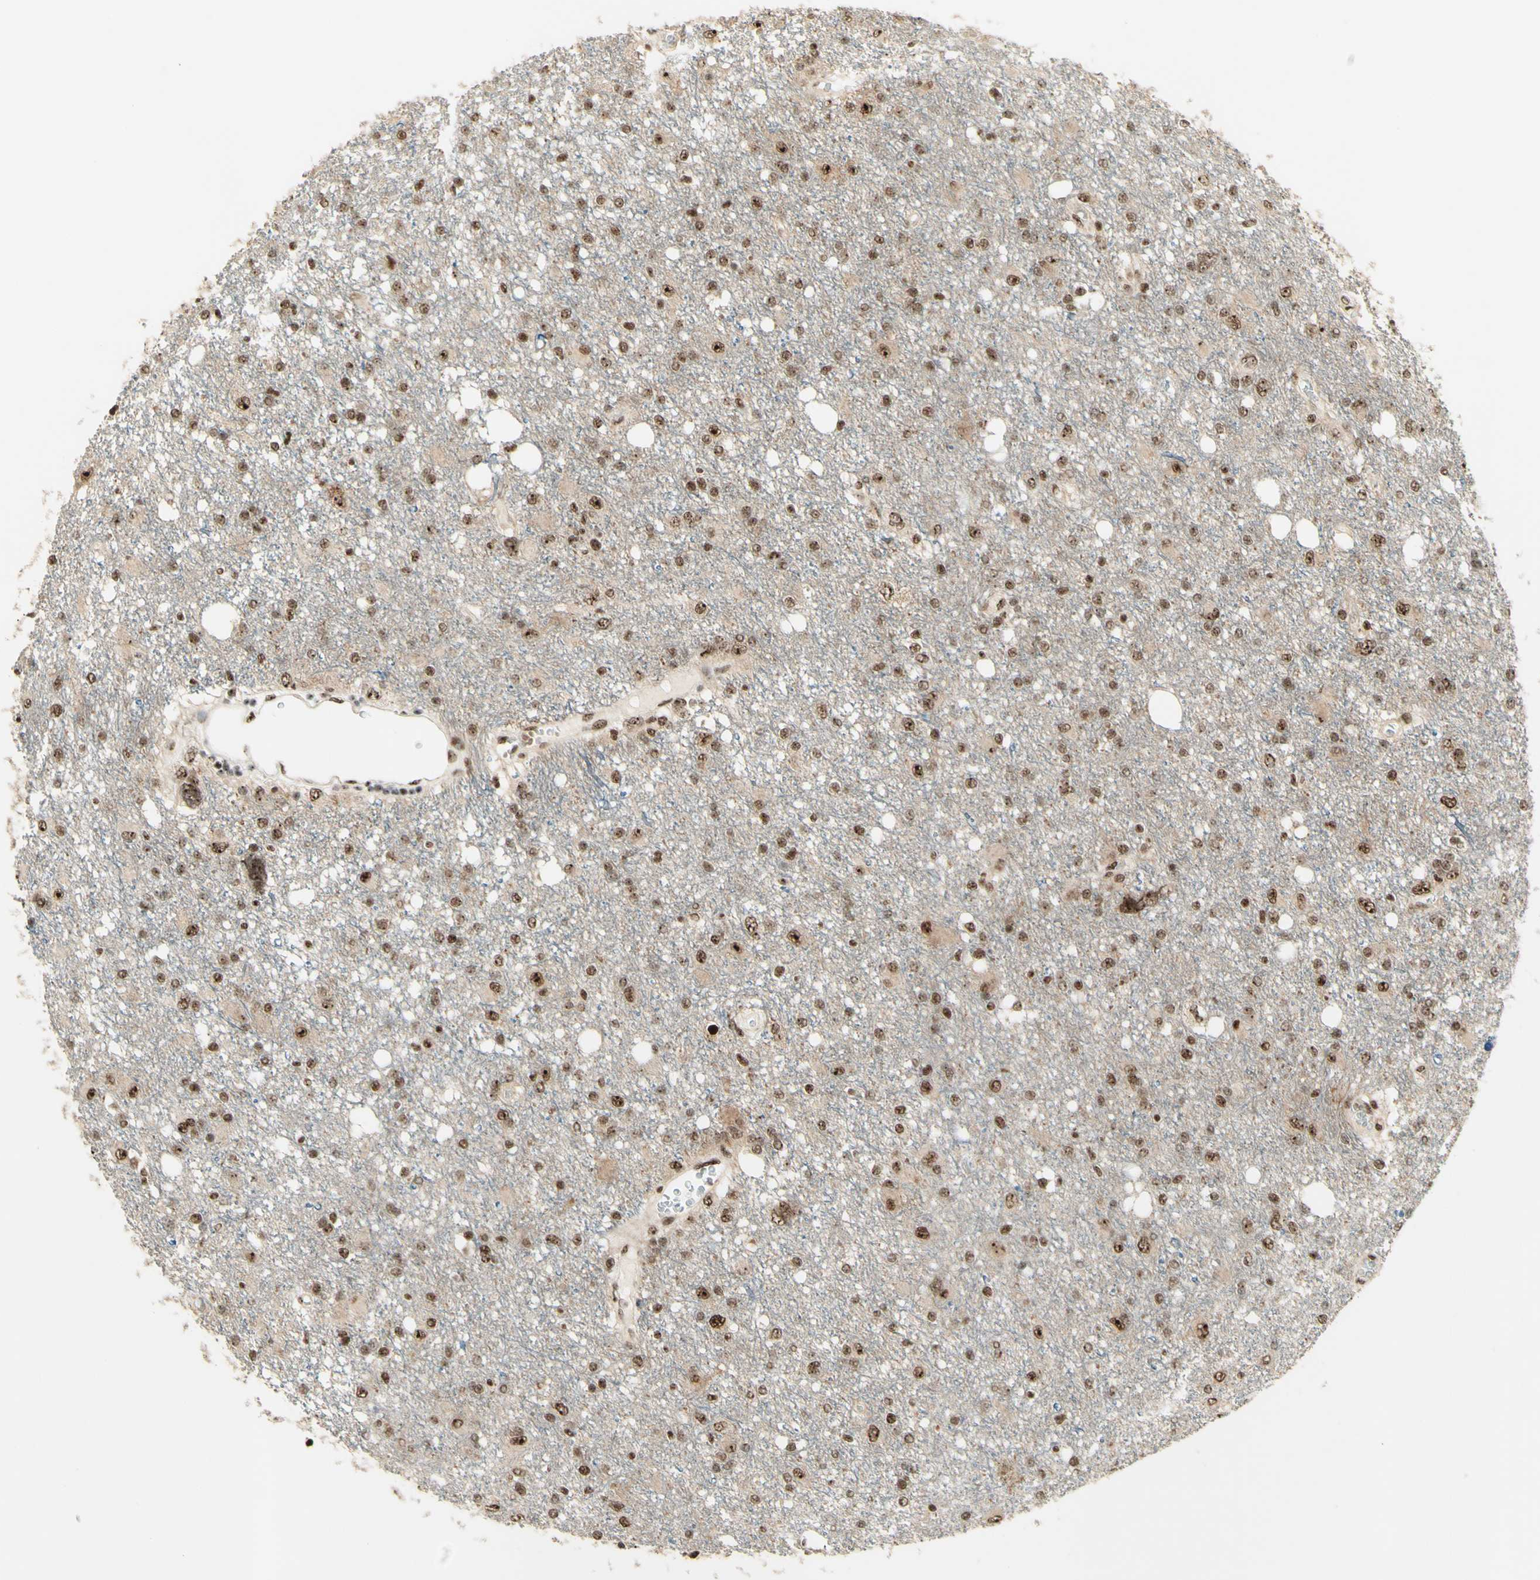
{"staining": {"intensity": "moderate", "quantity": ">75%", "location": "cytoplasmic/membranous,nuclear"}, "tissue": "glioma", "cell_type": "Tumor cells", "image_type": "cancer", "snomed": [{"axis": "morphology", "description": "Glioma, malignant, High grade"}, {"axis": "topography", "description": "Brain"}], "caption": "Glioma stained with immunohistochemistry displays moderate cytoplasmic/membranous and nuclear staining in approximately >75% of tumor cells. Using DAB (brown) and hematoxylin (blue) stains, captured at high magnification using brightfield microscopy.", "gene": "DHX9", "patient": {"sex": "female", "age": 59}}